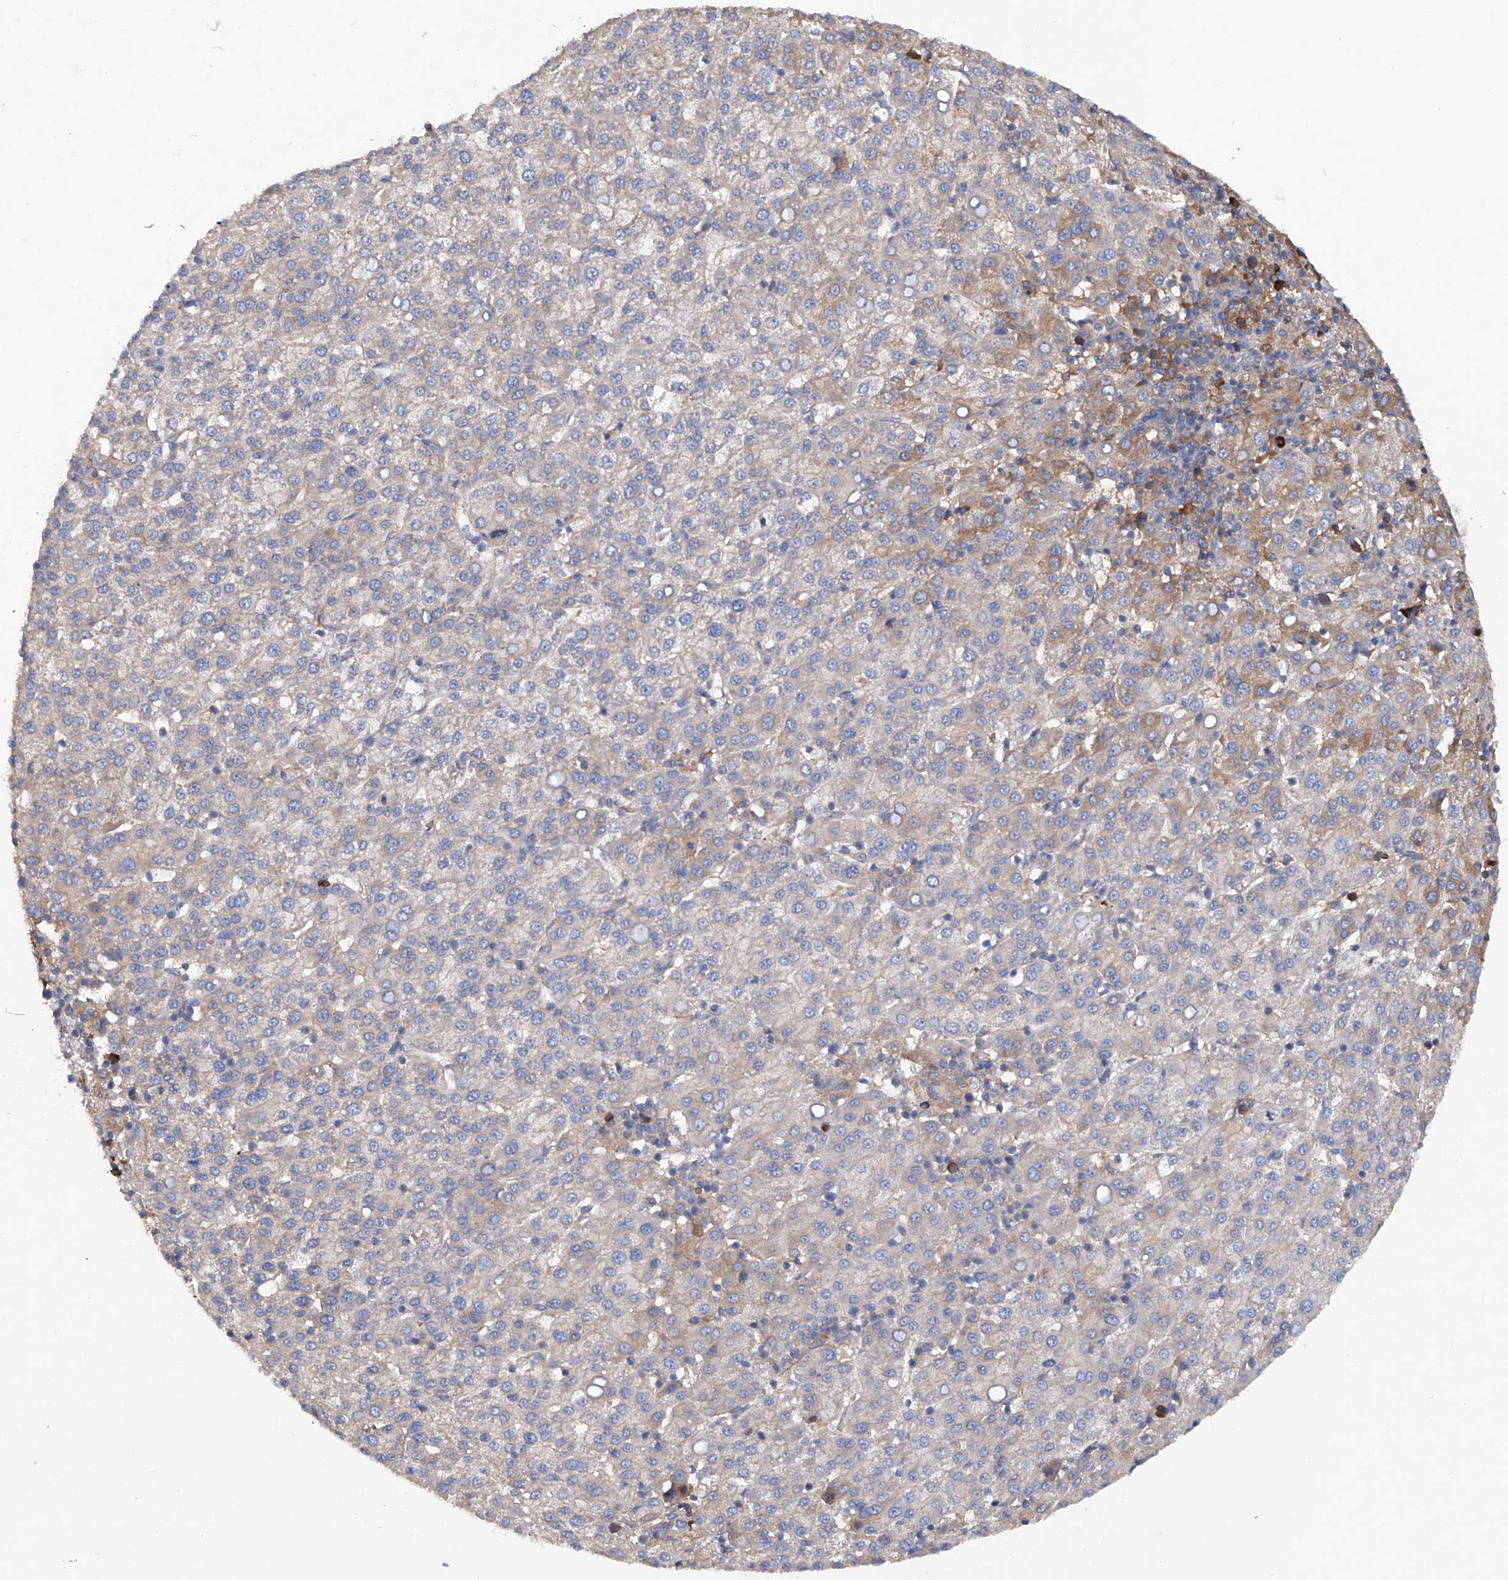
{"staining": {"intensity": "moderate", "quantity": "<25%", "location": "cytoplasmic/membranous"}, "tissue": "liver cancer", "cell_type": "Tumor cells", "image_type": "cancer", "snomed": [{"axis": "morphology", "description": "Carcinoma, Hepatocellular, NOS"}, {"axis": "topography", "description": "Liver"}], "caption": "Hepatocellular carcinoma (liver) was stained to show a protein in brown. There is low levels of moderate cytoplasmic/membranous expression in about <25% of tumor cells. Nuclei are stained in blue.", "gene": "ASCC3", "patient": {"sex": "female", "age": 58}}